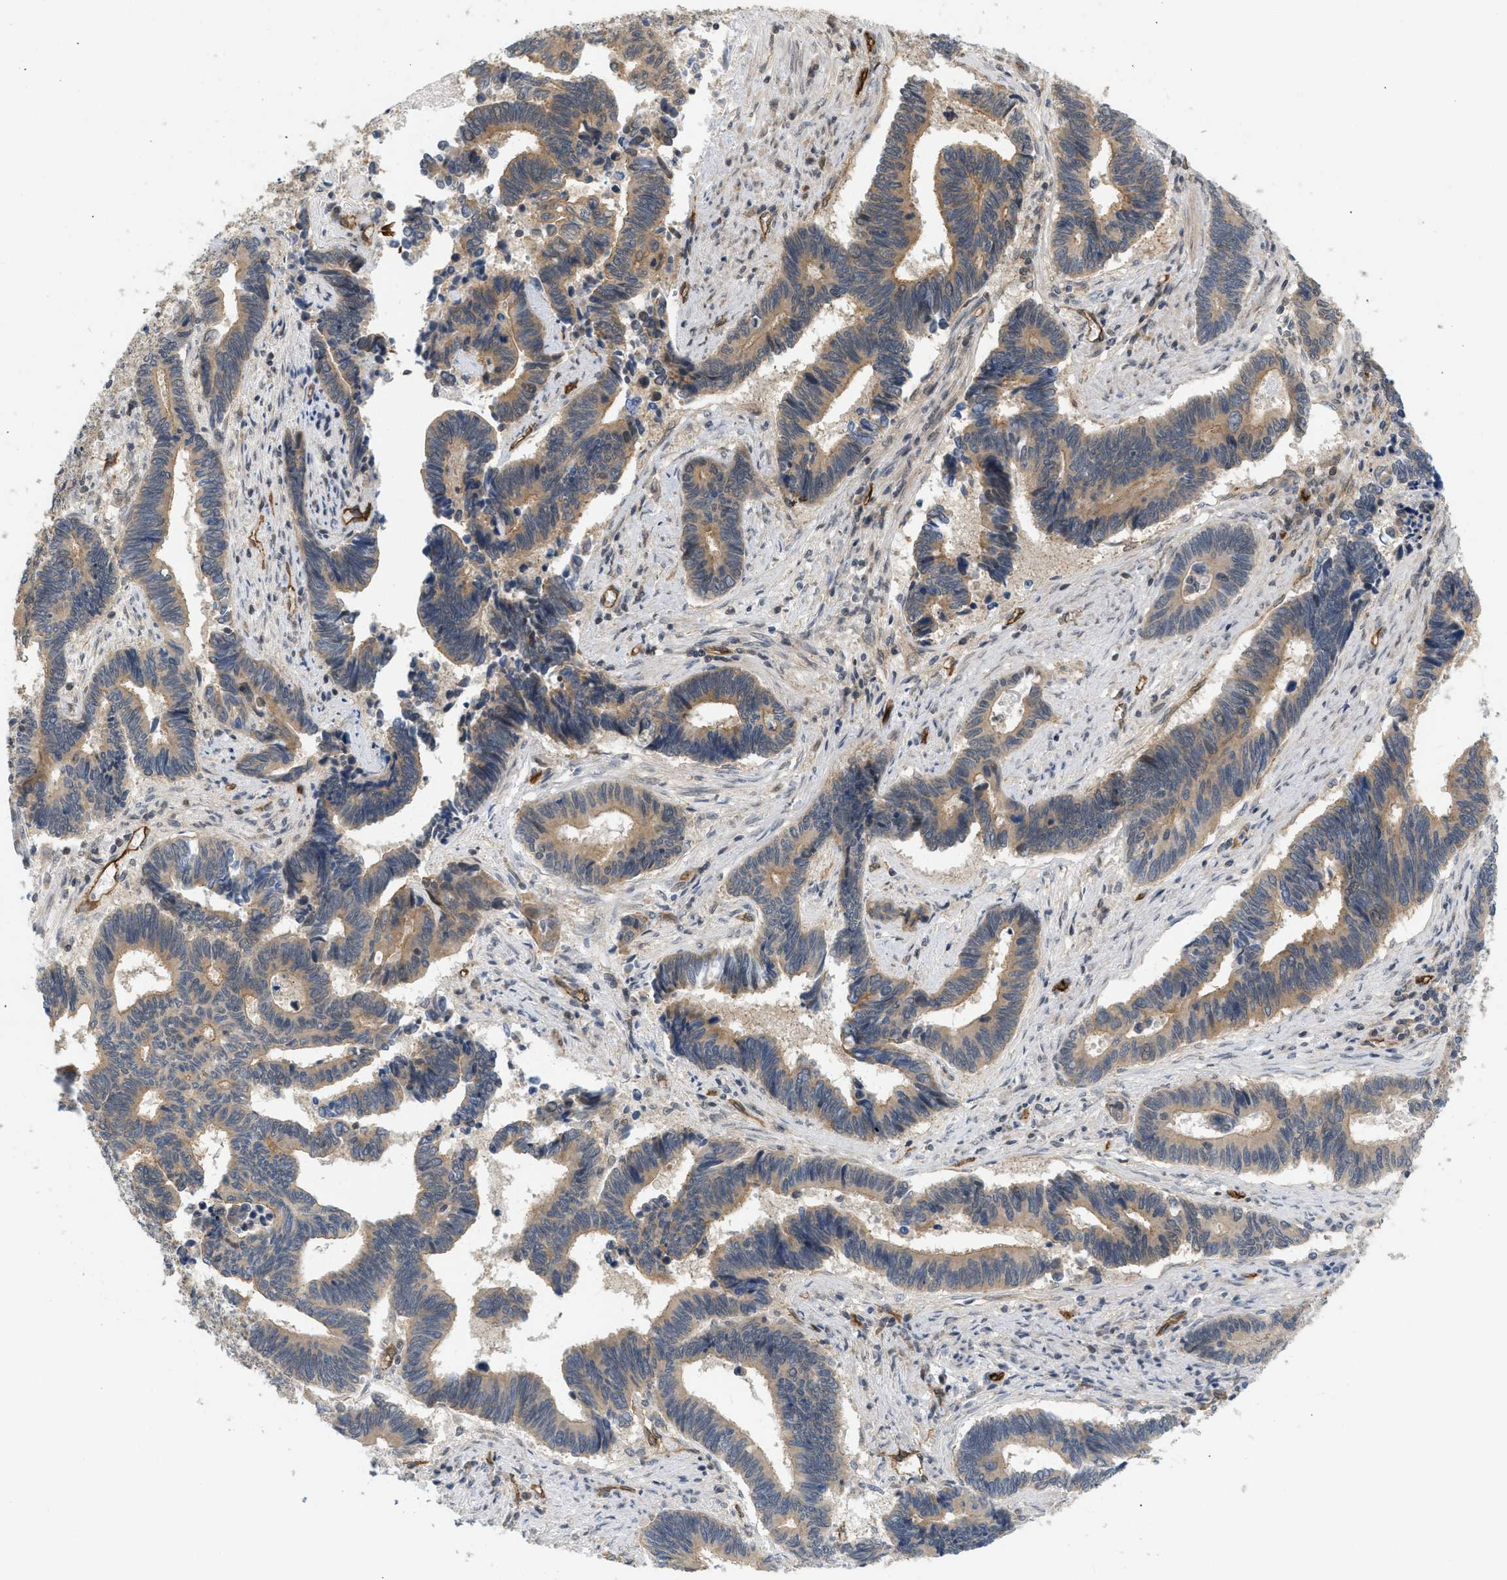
{"staining": {"intensity": "moderate", "quantity": ">75%", "location": "cytoplasmic/membranous"}, "tissue": "pancreatic cancer", "cell_type": "Tumor cells", "image_type": "cancer", "snomed": [{"axis": "morphology", "description": "Adenocarcinoma, NOS"}, {"axis": "topography", "description": "Pancreas"}], "caption": "Pancreatic cancer (adenocarcinoma) stained for a protein exhibits moderate cytoplasmic/membranous positivity in tumor cells.", "gene": "PALMD", "patient": {"sex": "female", "age": 70}}